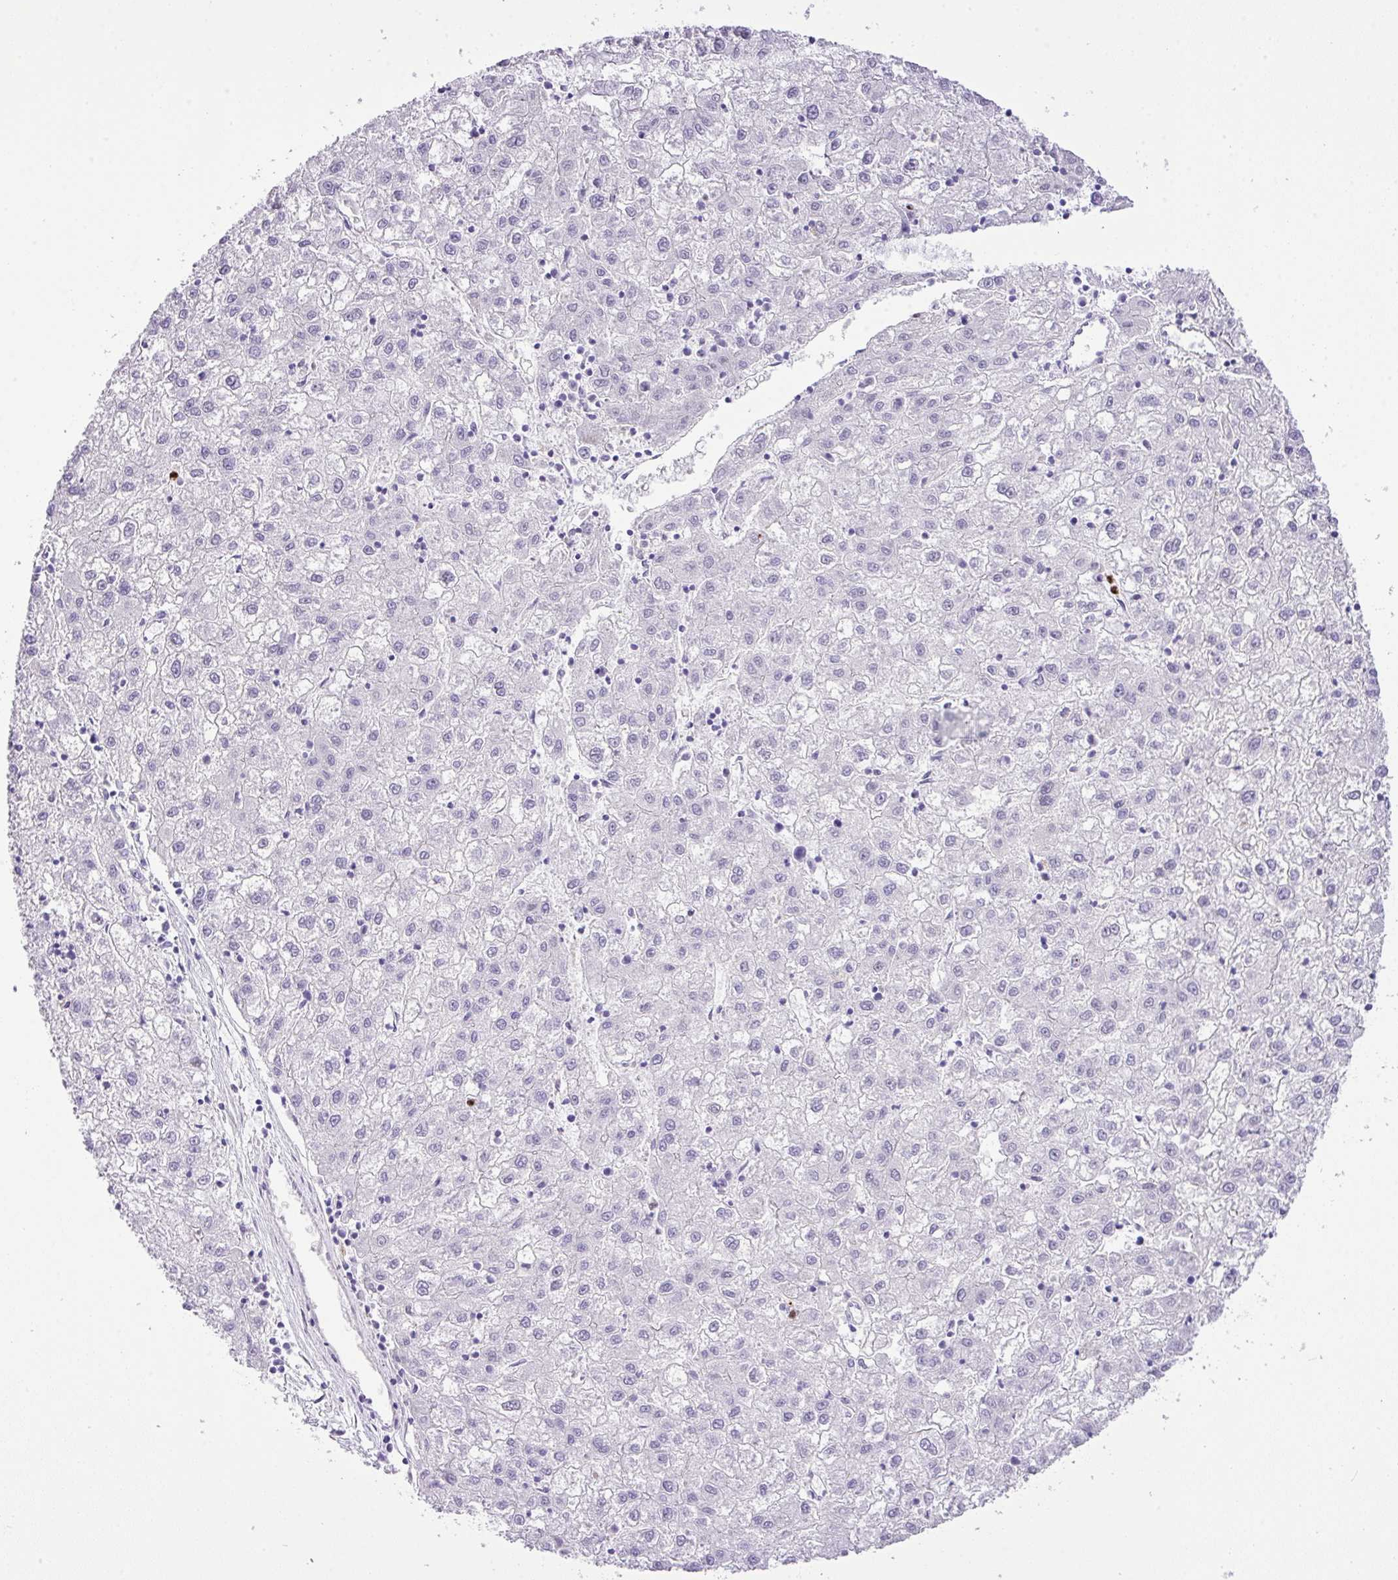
{"staining": {"intensity": "negative", "quantity": "none", "location": "none"}, "tissue": "liver cancer", "cell_type": "Tumor cells", "image_type": "cancer", "snomed": [{"axis": "morphology", "description": "Carcinoma, Hepatocellular, NOS"}, {"axis": "topography", "description": "Liver"}], "caption": "Immunohistochemical staining of human liver cancer (hepatocellular carcinoma) exhibits no significant positivity in tumor cells.", "gene": "RCAN2", "patient": {"sex": "male", "age": 72}}